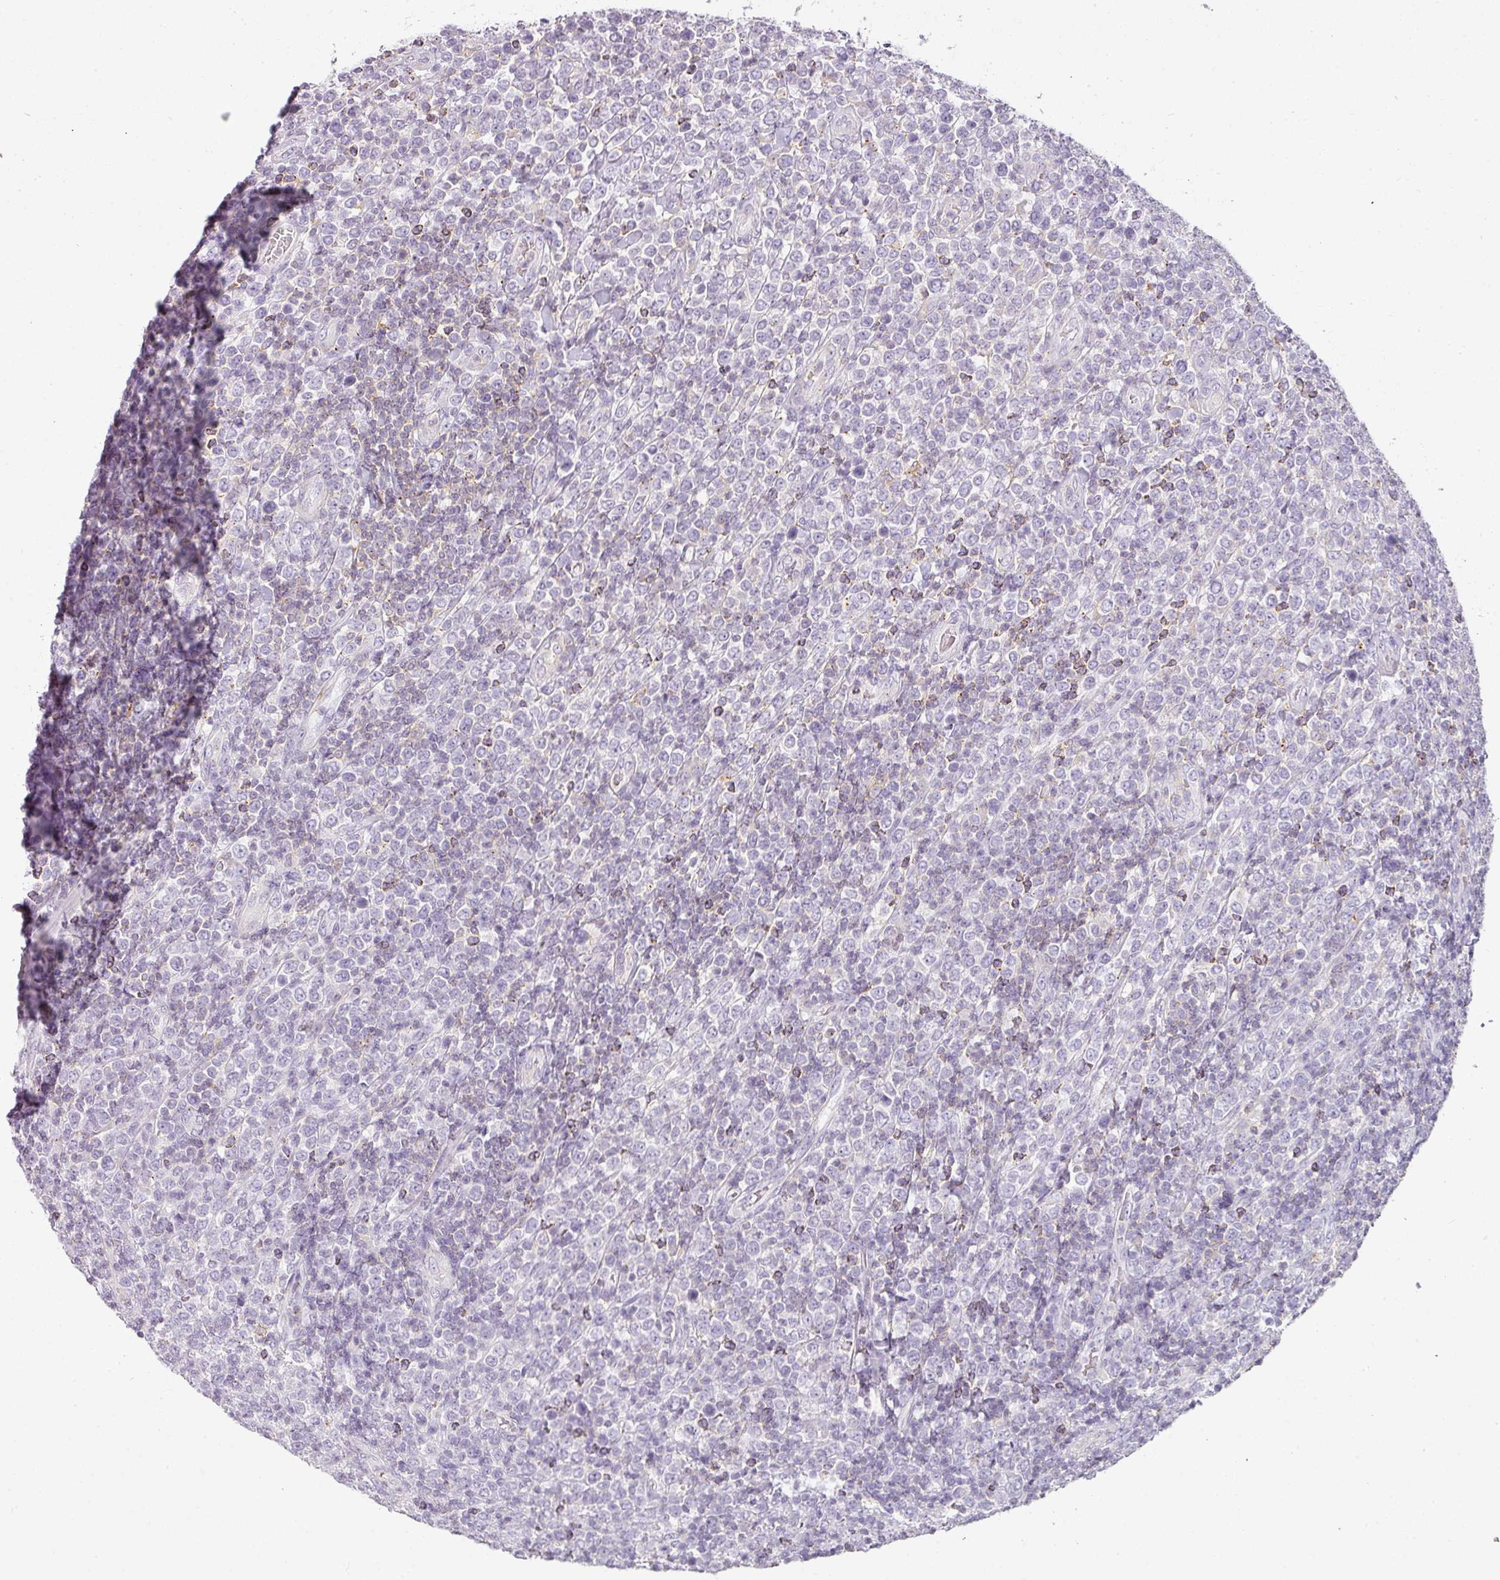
{"staining": {"intensity": "negative", "quantity": "none", "location": "none"}, "tissue": "lymphoma", "cell_type": "Tumor cells", "image_type": "cancer", "snomed": [{"axis": "morphology", "description": "Malignant lymphoma, non-Hodgkin's type, High grade"}, {"axis": "topography", "description": "Soft tissue"}], "caption": "DAB (3,3'-diaminobenzidine) immunohistochemical staining of lymphoma shows no significant positivity in tumor cells. The staining was performed using DAB to visualize the protein expression in brown, while the nuclei were stained in blue with hematoxylin (Magnification: 20x).", "gene": "TMEM42", "patient": {"sex": "female", "age": 56}}